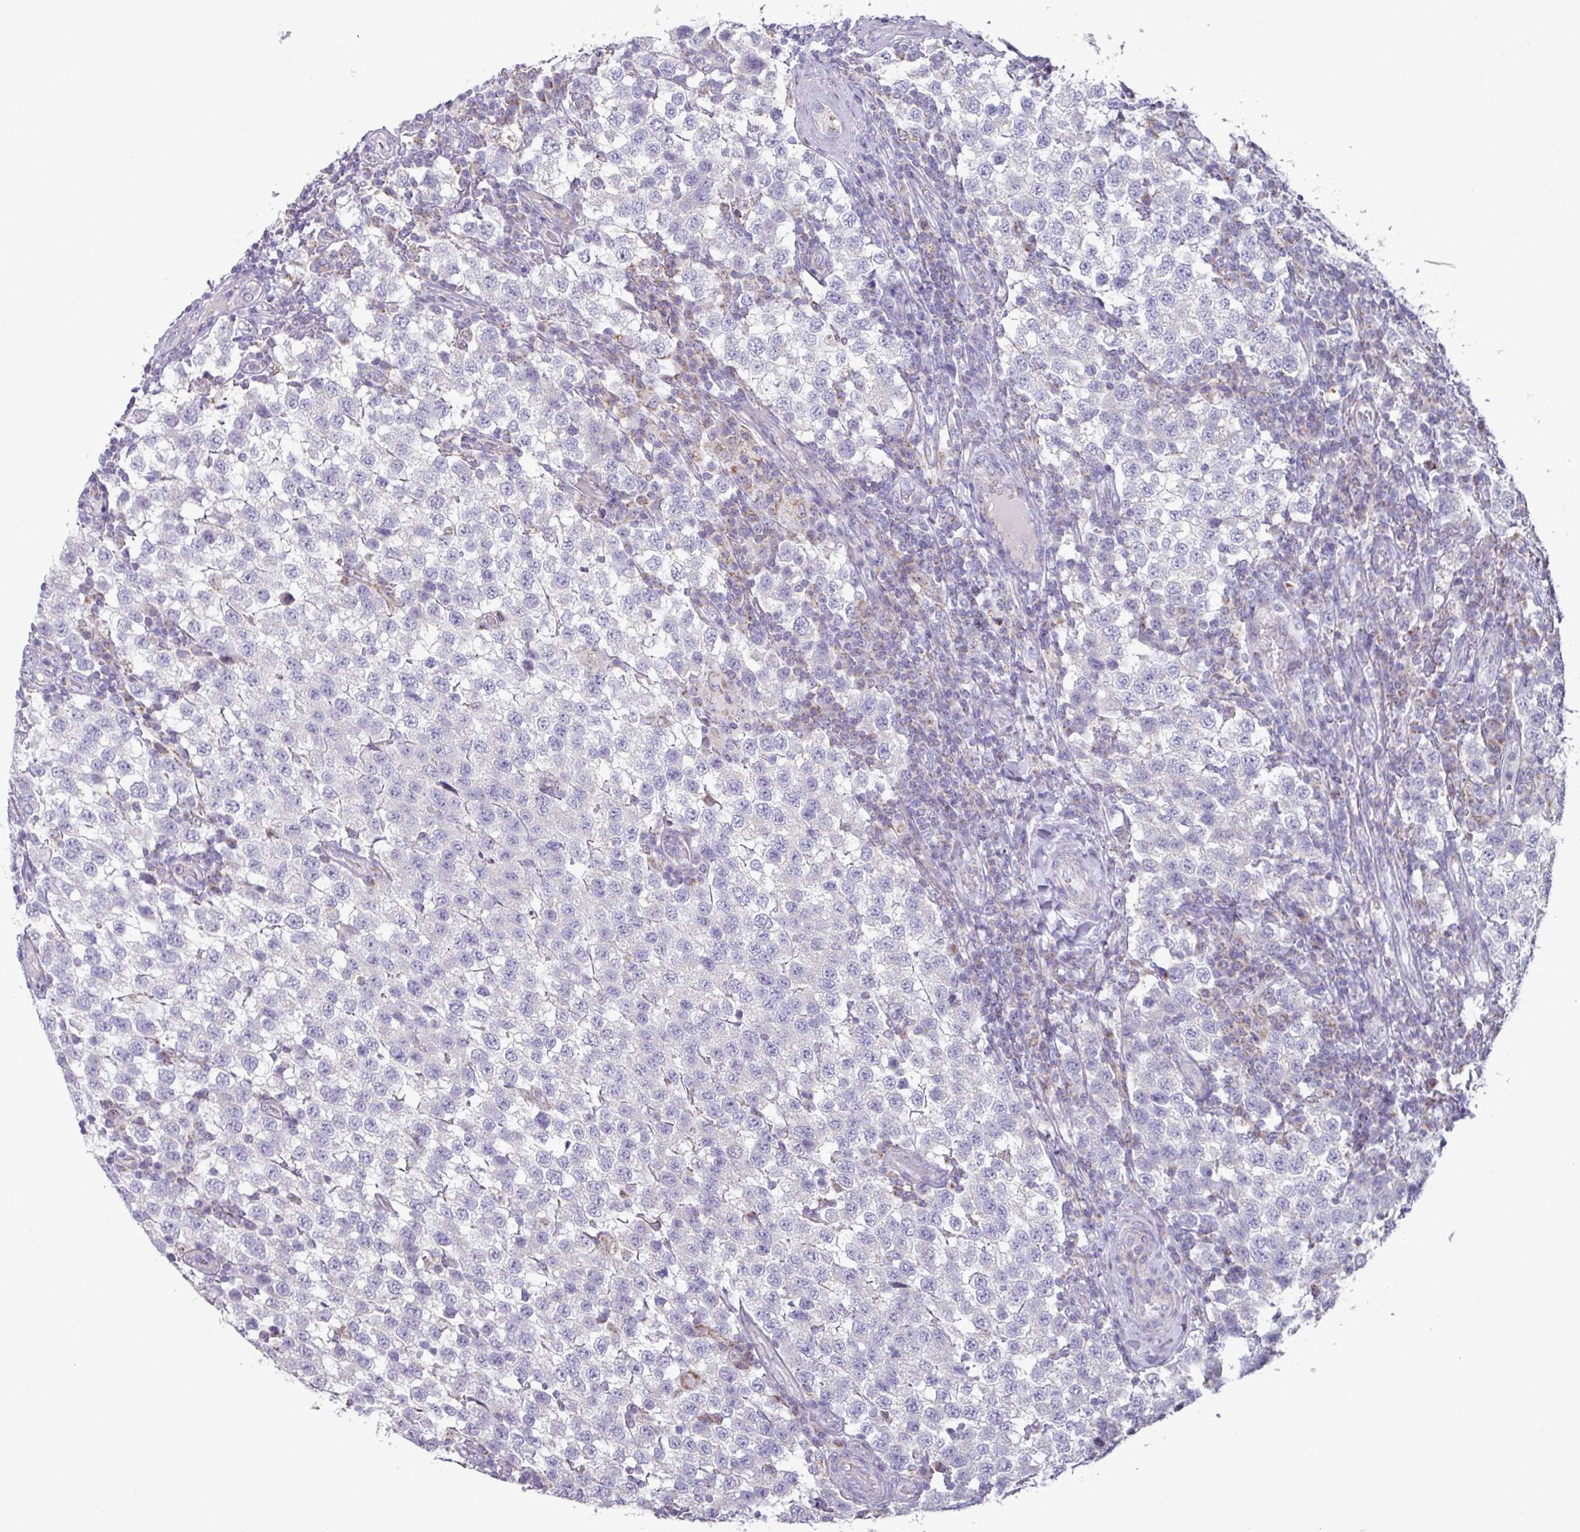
{"staining": {"intensity": "negative", "quantity": "none", "location": "none"}, "tissue": "testis cancer", "cell_type": "Tumor cells", "image_type": "cancer", "snomed": [{"axis": "morphology", "description": "Seminoma, NOS"}, {"axis": "topography", "description": "Testis"}], "caption": "Protein analysis of testis cancer (seminoma) demonstrates no significant expression in tumor cells. (Immunohistochemistry, brightfield microscopy, high magnification).", "gene": "MT-ND4", "patient": {"sex": "male", "age": 34}}